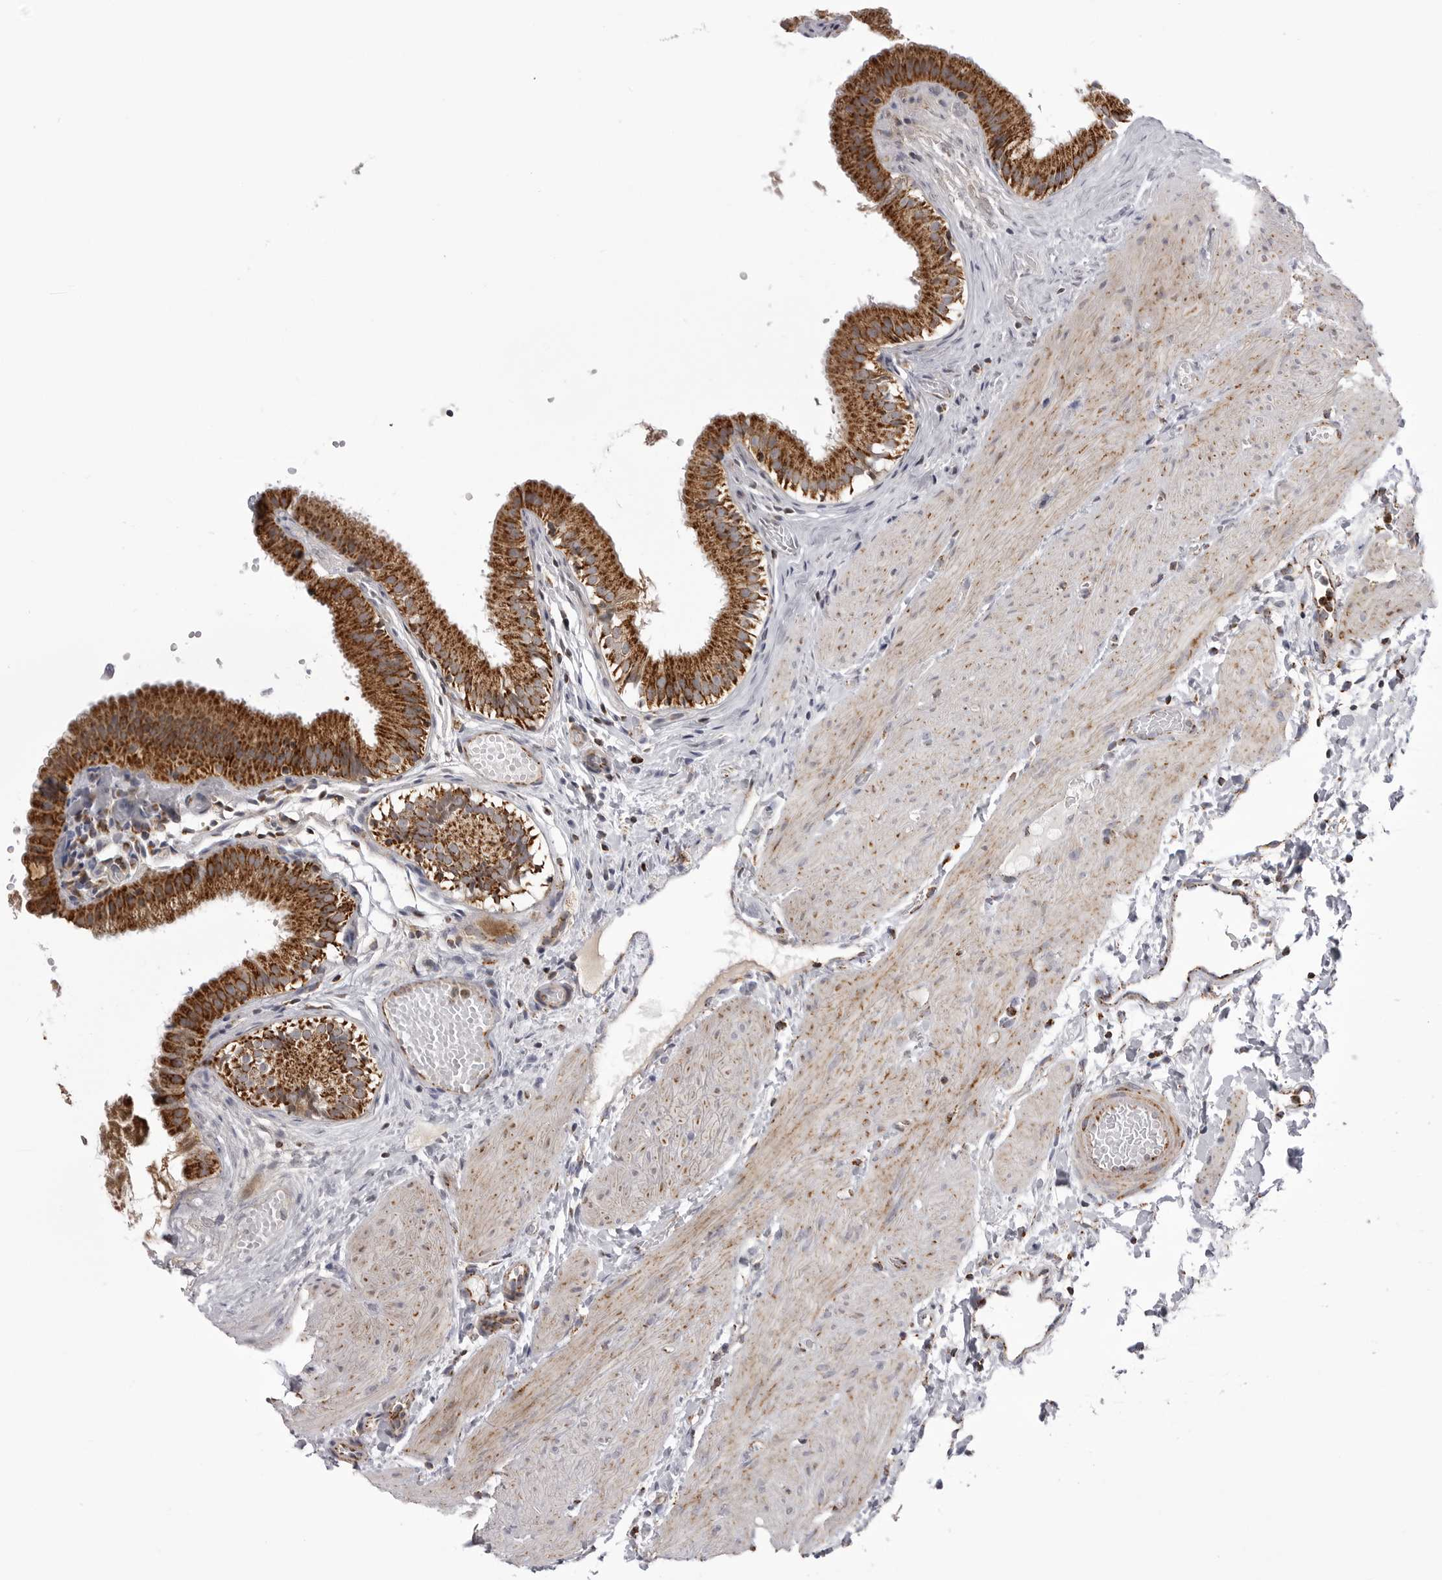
{"staining": {"intensity": "strong", "quantity": ">75%", "location": "cytoplasmic/membranous"}, "tissue": "gallbladder", "cell_type": "Glandular cells", "image_type": "normal", "snomed": [{"axis": "morphology", "description": "Normal tissue, NOS"}, {"axis": "topography", "description": "Gallbladder"}], "caption": "IHC staining of unremarkable gallbladder, which displays high levels of strong cytoplasmic/membranous expression in approximately >75% of glandular cells indicating strong cytoplasmic/membranous protein positivity. The staining was performed using DAB (brown) for protein detection and nuclei were counterstained in hematoxylin (blue).", "gene": "TUFM", "patient": {"sex": "female", "age": 26}}